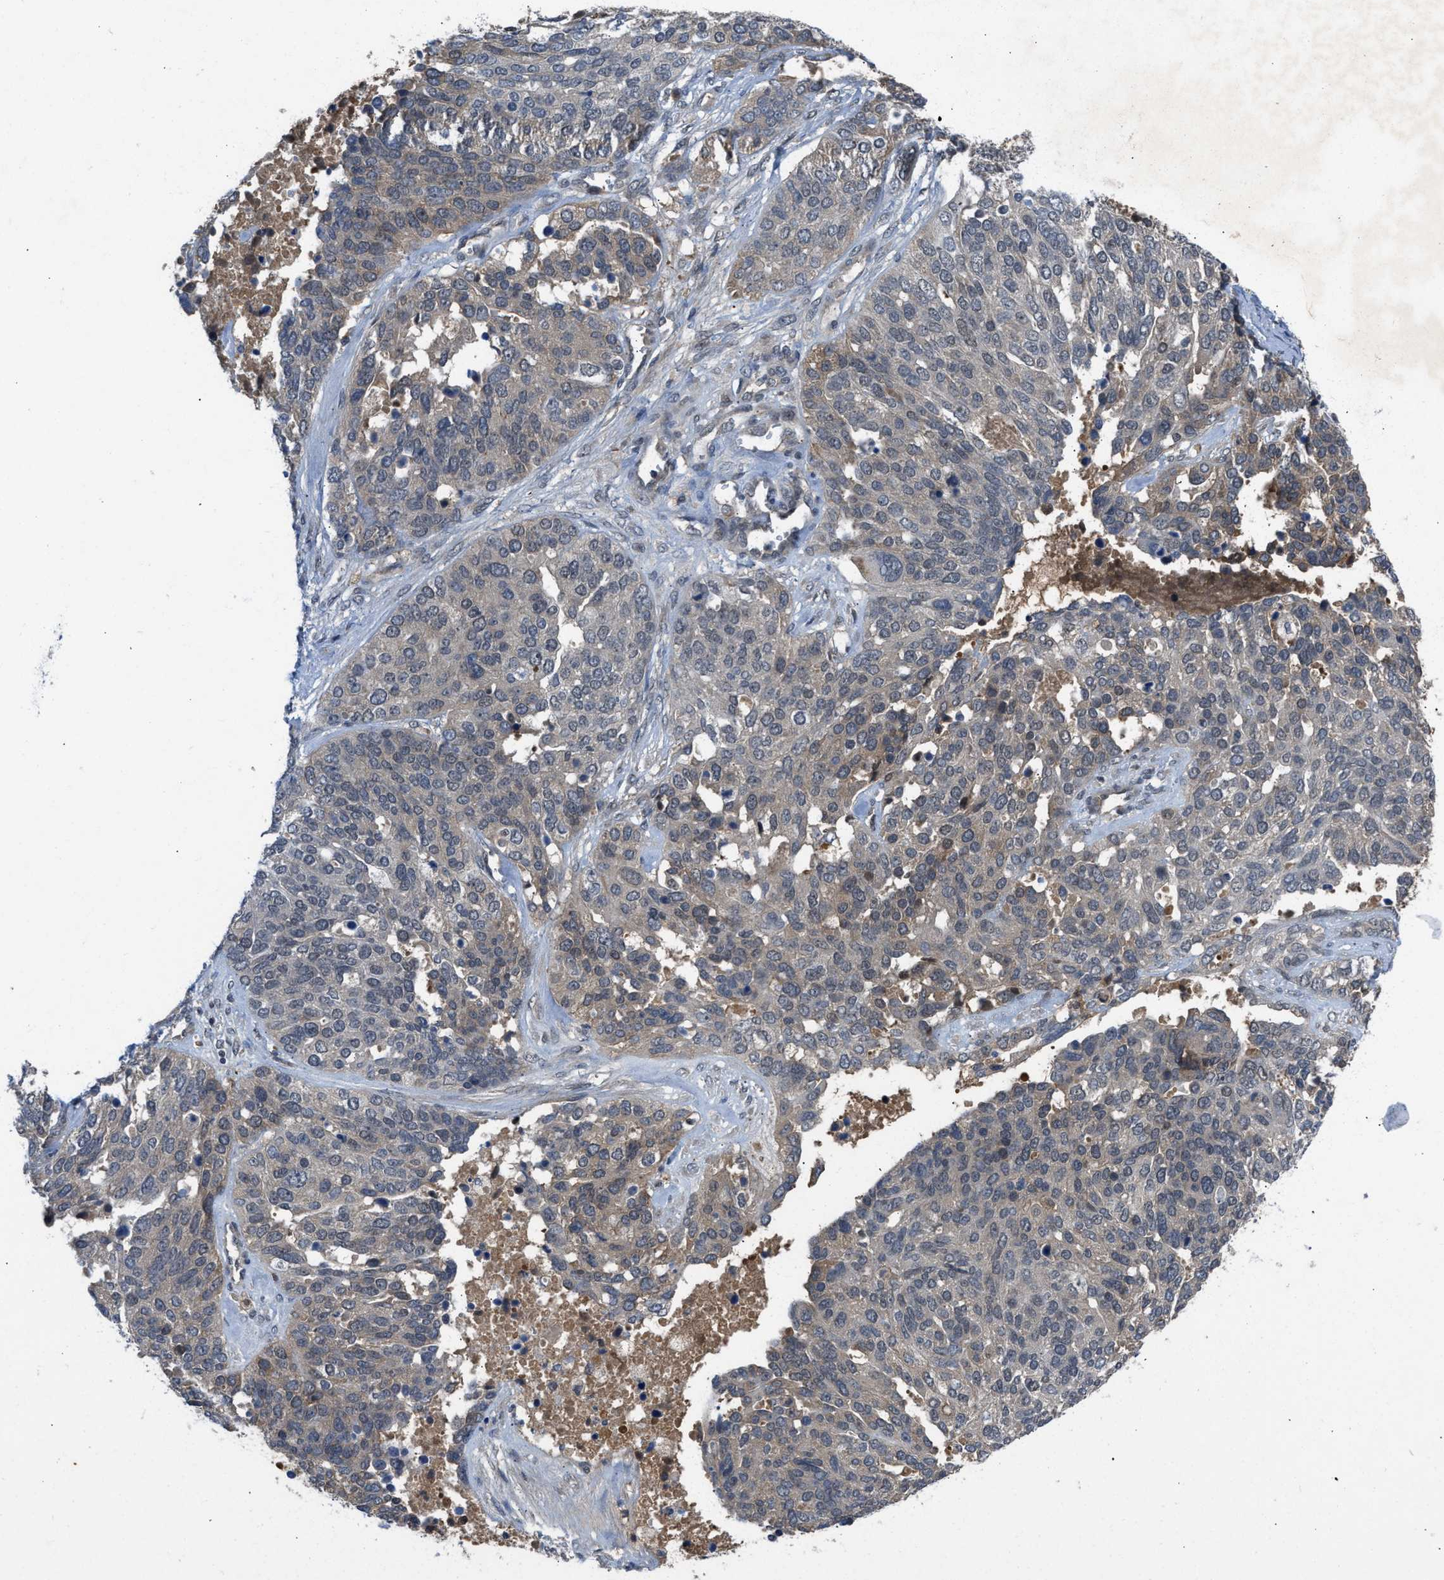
{"staining": {"intensity": "weak", "quantity": "<25%", "location": "cytoplasmic/membranous"}, "tissue": "ovarian cancer", "cell_type": "Tumor cells", "image_type": "cancer", "snomed": [{"axis": "morphology", "description": "Cystadenocarcinoma, serous, NOS"}, {"axis": "topography", "description": "Ovary"}], "caption": "IHC of ovarian cancer shows no positivity in tumor cells.", "gene": "ZNF251", "patient": {"sex": "female", "age": 44}}